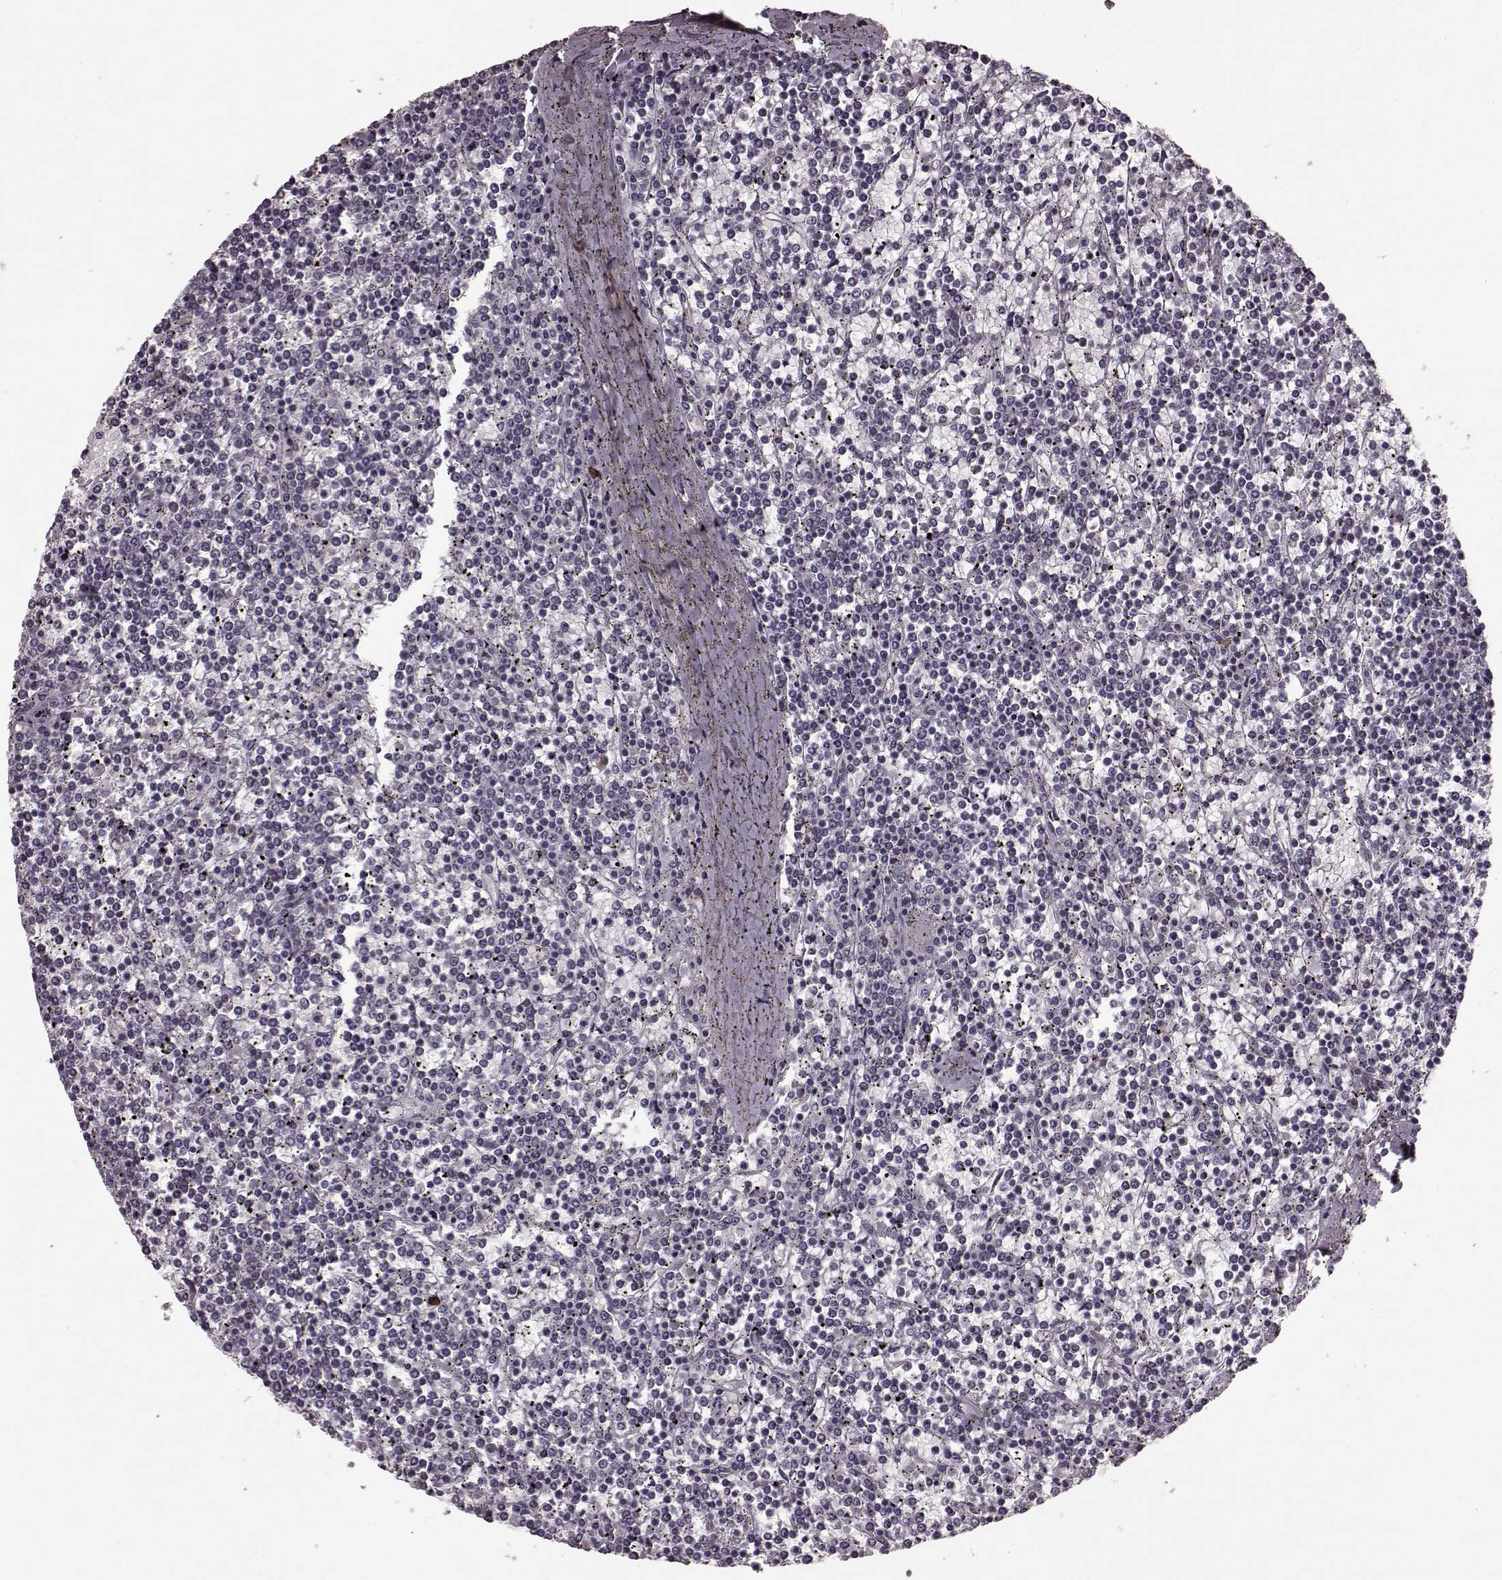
{"staining": {"intensity": "negative", "quantity": "none", "location": "none"}, "tissue": "lymphoma", "cell_type": "Tumor cells", "image_type": "cancer", "snomed": [{"axis": "morphology", "description": "Malignant lymphoma, non-Hodgkin's type, Low grade"}, {"axis": "topography", "description": "Spleen"}], "caption": "A histopathology image of malignant lymphoma, non-Hodgkin's type (low-grade) stained for a protein demonstrates no brown staining in tumor cells.", "gene": "CD28", "patient": {"sex": "female", "age": 19}}